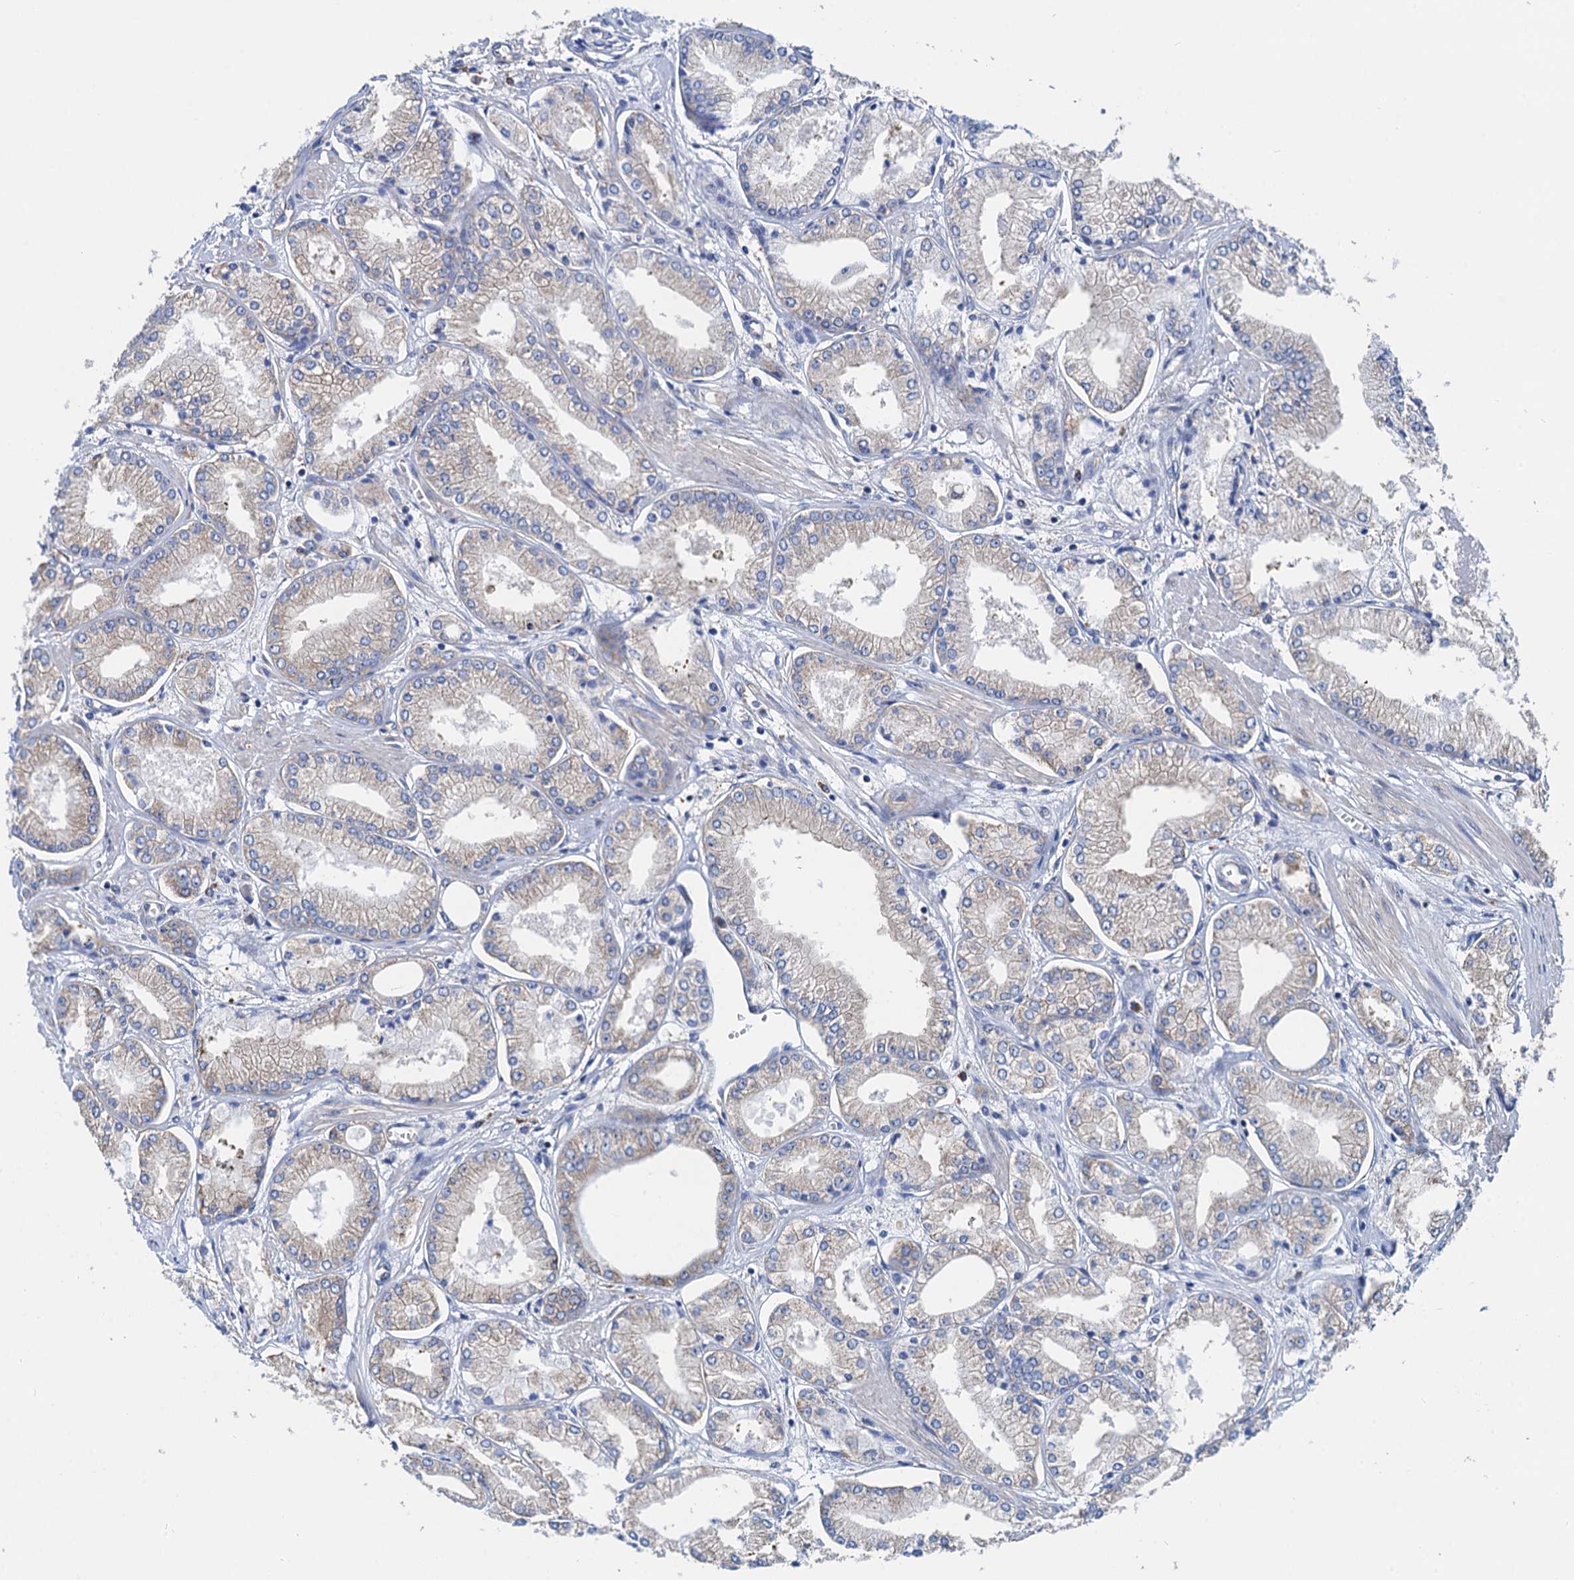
{"staining": {"intensity": "weak", "quantity": "<25%", "location": "cytoplasmic/membranous"}, "tissue": "prostate cancer", "cell_type": "Tumor cells", "image_type": "cancer", "snomed": [{"axis": "morphology", "description": "Adenocarcinoma, Low grade"}, {"axis": "topography", "description": "Prostate"}], "caption": "Prostate adenocarcinoma (low-grade) was stained to show a protein in brown. There is no significant expression in tumor cells.", "gene": "SLC12A7", "patient": {"sex": "male", "age": 60}}